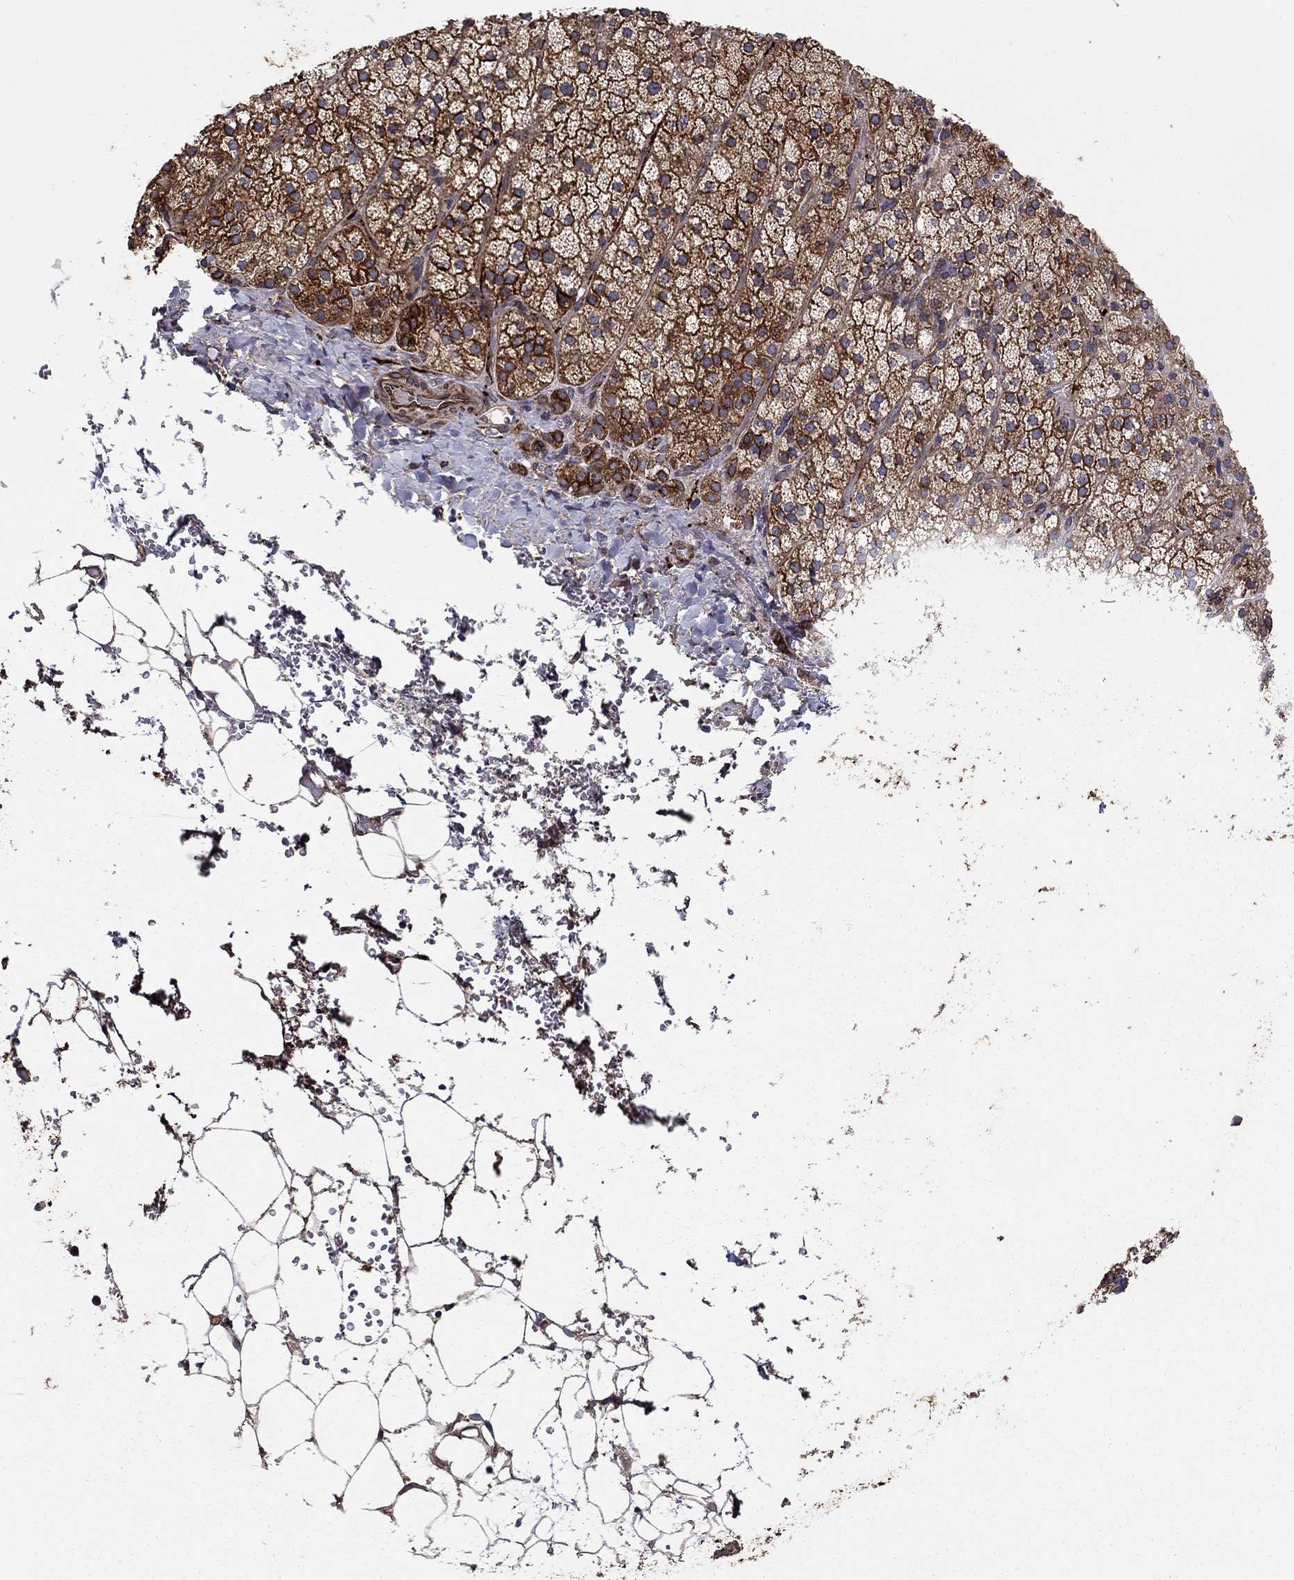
{"staining": {"intensity": "strong", "quantity": "25%-75%", "location": "cytoplasmic/membranous"}, "tissue": "adrenal gland", "cell_type": "Glandular cells", "image_type": "normal", "snomed": [{"axis": "morphology", "description": "Normal tissue, NOS"}, {"axis": "topography", "description": "Adrenal gland"}], "caption": "About 25%-75% of glandular cells in normal adrenal gland display strong cytoplasmic/membranous protein positivity as visualized by brown immunohistochemical staining.", "gene": "BMERB1", "patient": {"sex": "male", "age": 53}}